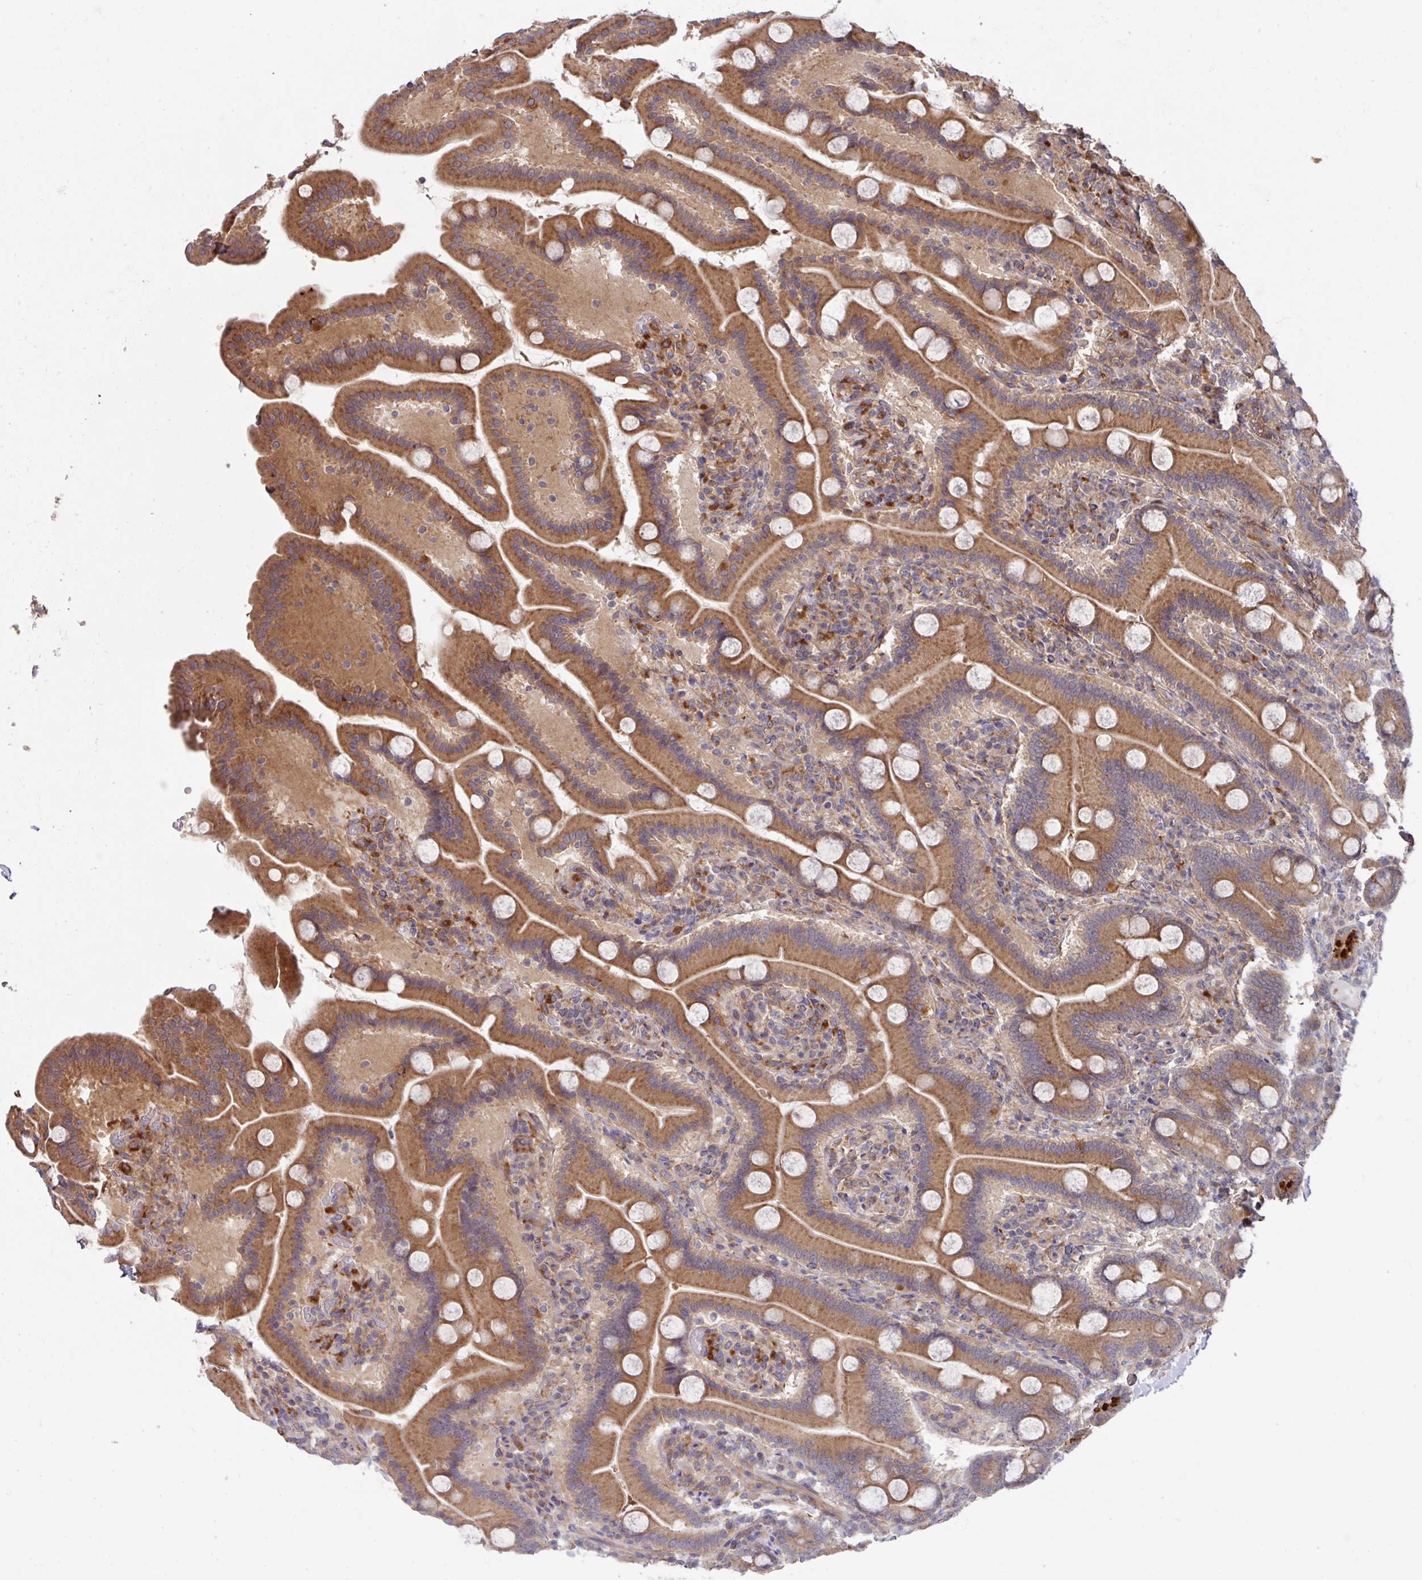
{"staining": {"intensity": "moderate", "quantity": ">75%", "location": "cytoplasmic/membranous"}, "tissue": "duodenum", "cell_type": "Glandular cells", "image_type": "normal", "snomed": [{"axis": "morphology", "description": "Normal tissue, NOS"}, {"axis": "topography", "description": "Duodenum"}], "caption": "This image displays normal duodenum stained with immunohistochemistry (IHC) to label a protein in brown. The cytoplasmic/membranous of glandular cells show moderate positivity for the protein. Nuclei are counter-stained blue.", "gene": "TRIM14", "patient": {"sex": "male", "age": 55}}